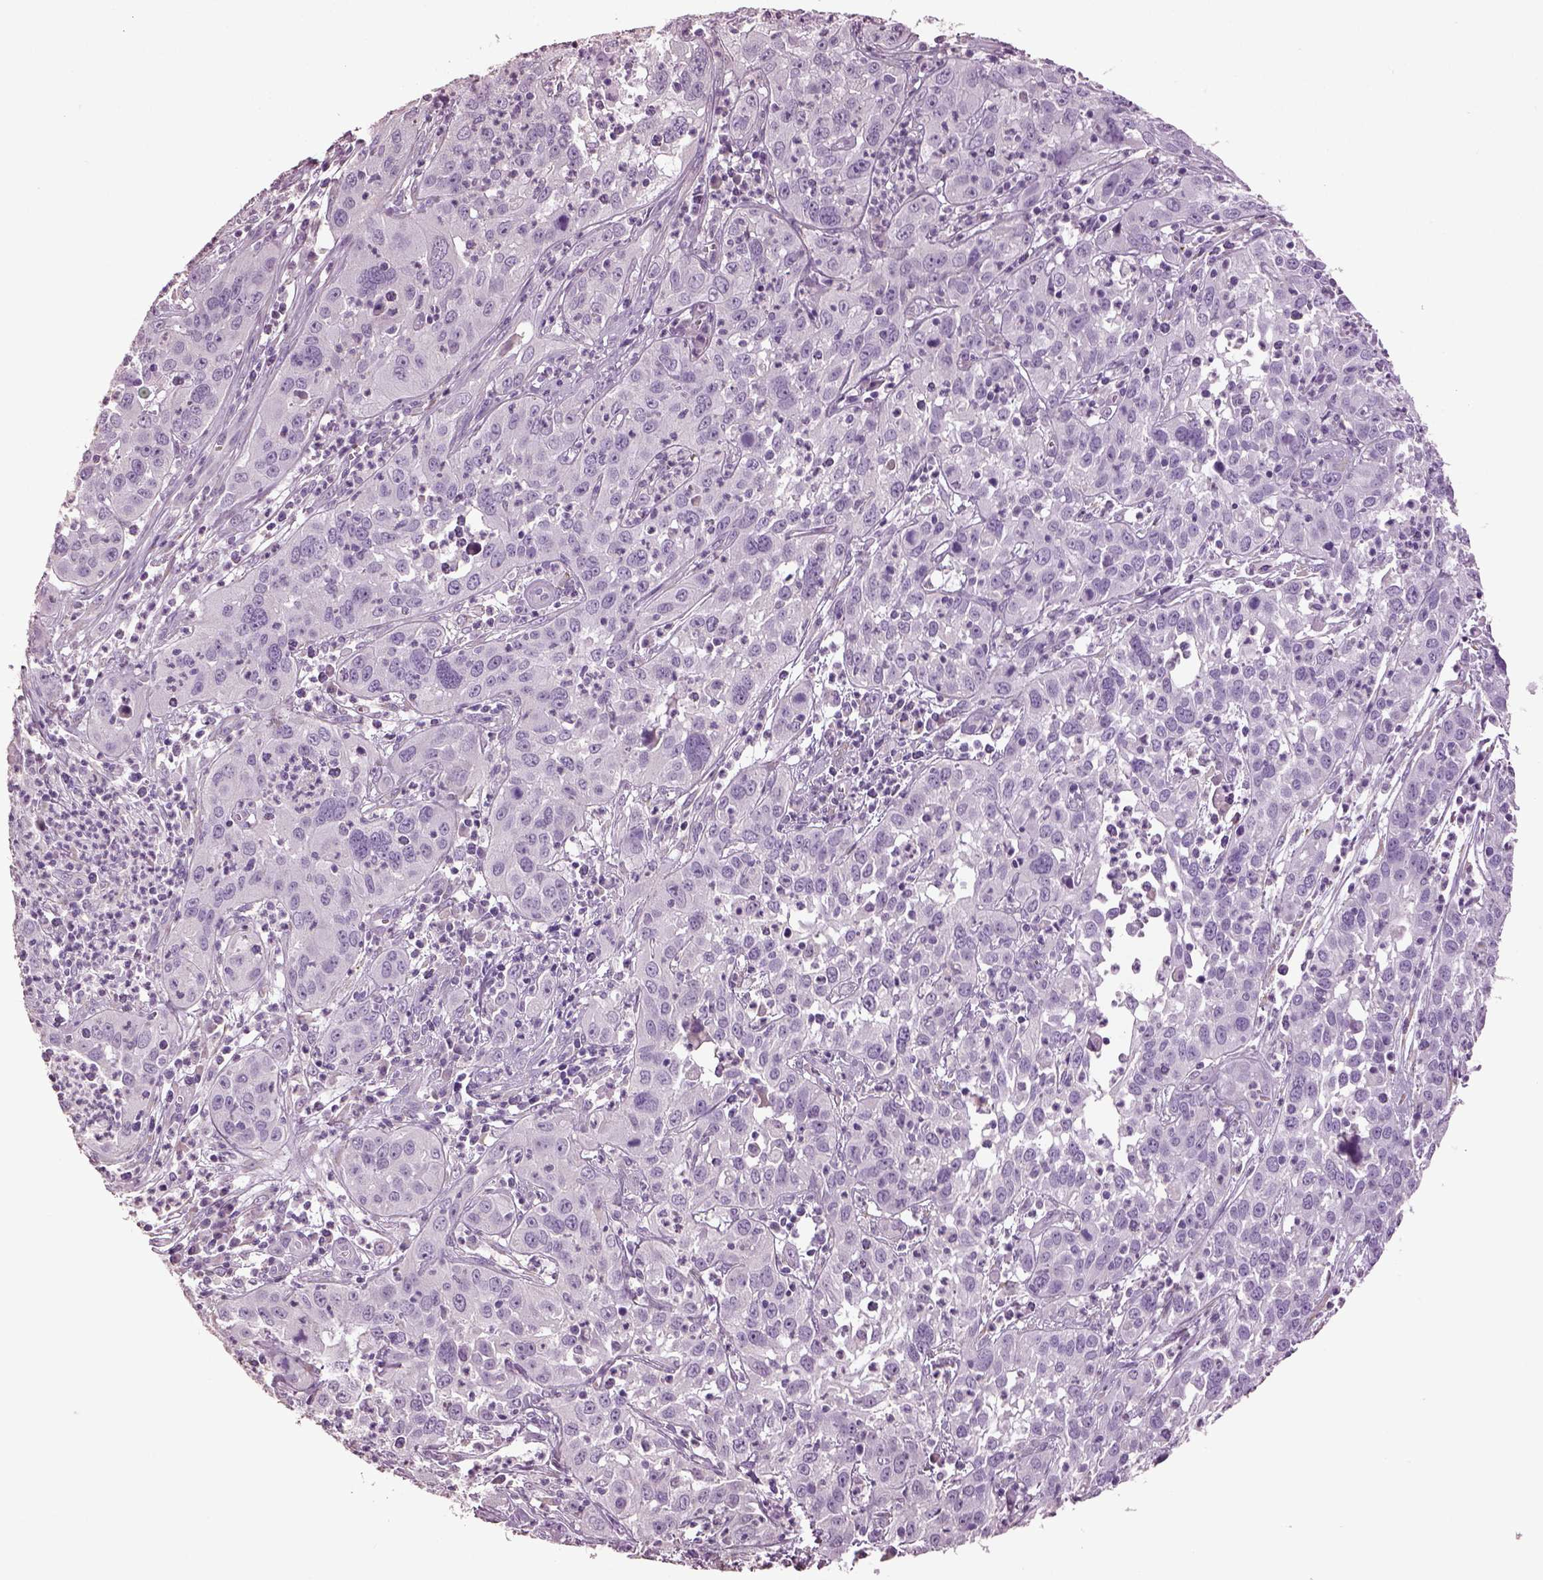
{"staining": {"intensity": "negative", "quantity": "none", "location": "none"}, "tissue": "cervical cancer", "cell_type": "Tumor cells", "image_type": "cancer", "snomed": [{"axis": "morphology", "description": "Squamous cell carcinoma, NOS"}, {"axis": "topography", "description": "Cervix"}], "caption": "The immunohistochemistry image has no significant expression in tumor cells of cervical cancer tissue.", "gene": "GUCA1A", "patient": {"sex": "female", "age": 32}}